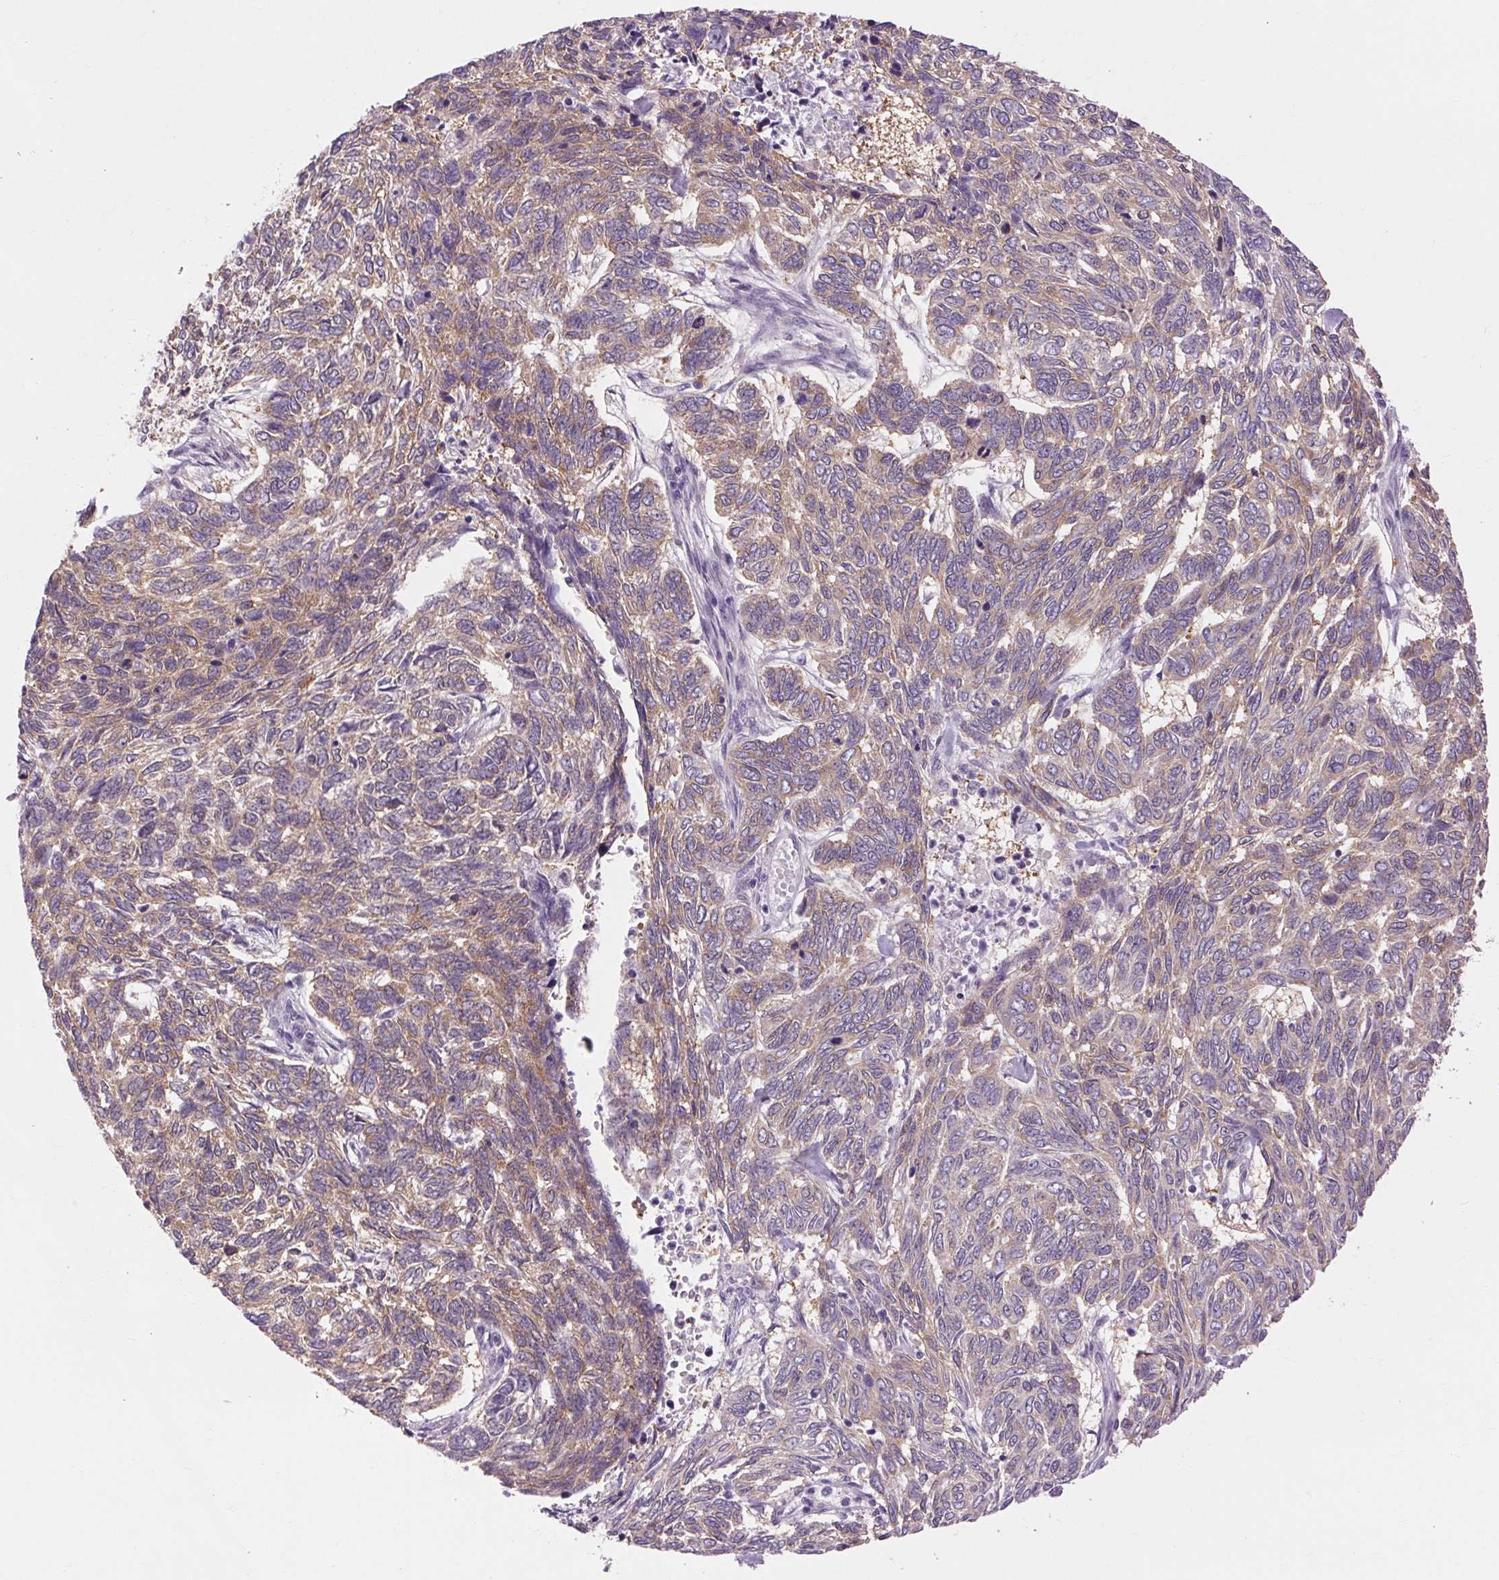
{"staining": {"intensity": "weak", "quantity": "25%-75%", "location": "cytoplasmic/membranous"}, "tissue": "skin cancer", "cell_type": "Tumor cells", "image_type": "cancer", "snomed": [{"axis": "morphology", "description": "Basal cell carcinoma"}, {"axis": "topography", "description": "Skin"}], "caption": "Tumor cells demonstrate low levels of weak cytoplasmic/membranous expression in about 25%-75% of cells in human skin cancer. Immunohistochemistry (ihc) stains the protein in brown and the nuclei are stained blue.", "gene": "SOWAHC", "patient": {"sex": "female", "age": 65}}